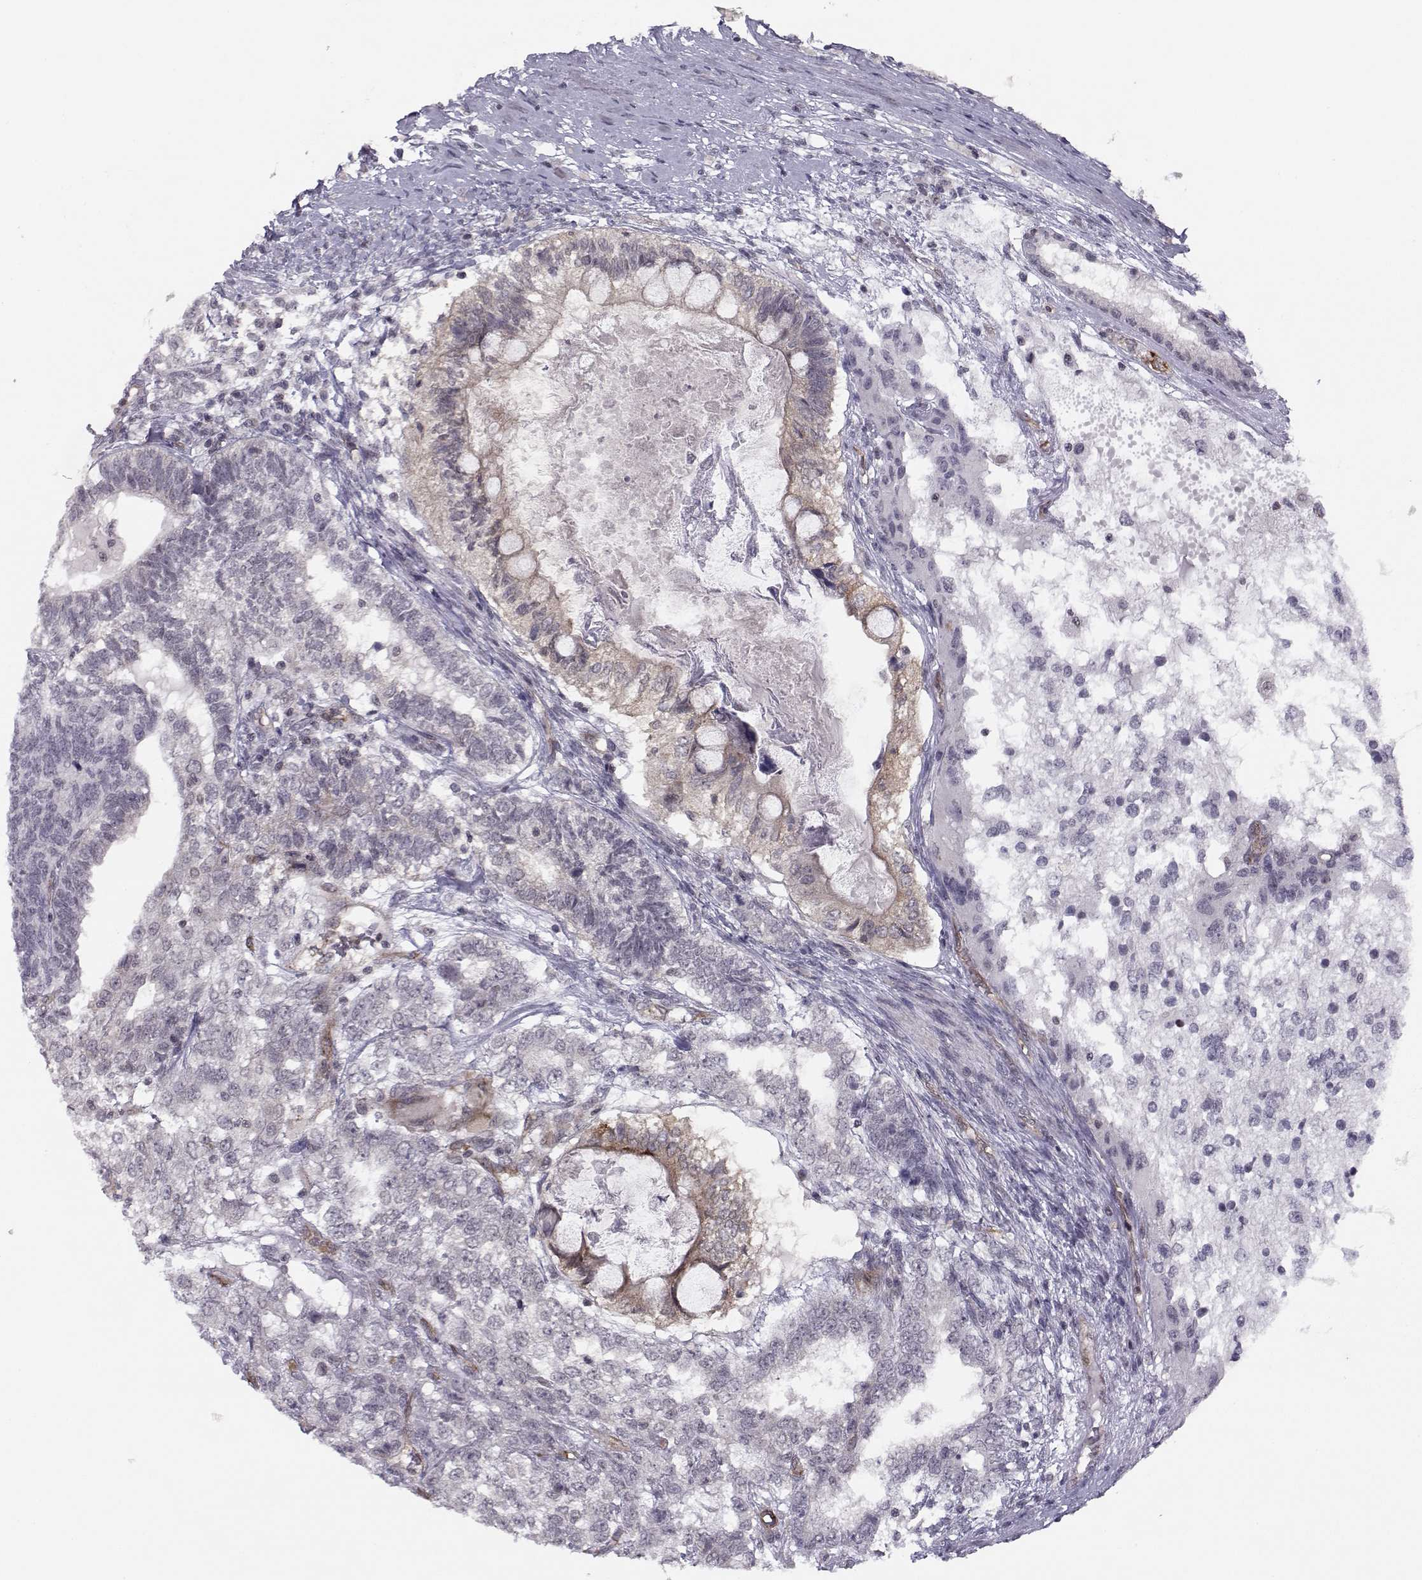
{"staining": {"intensity": "negative", "quantity": "none", "location": "none"}, "tissue": "testis cancer", "cell_type": "Tumor cells", "image_type": "cancer", "snomed": [{"axis": "morphology", "description": "Seminoma, NOS"}, {"axis": "morphology", "description": "Carcinoma, Embryonal, NOS"}, {"axis": "topography", "description": "Testis"}], "caption": "A high-resolution image shows IHC staining of testis cancer (embryonal carcinoma), which shows no significant expression in tumor cells. Brightfield microscopy of immunohistochemistry (IHC) stained with DAB (brown) and hematoxylin (blue), captured at high magnification.", "gene": "KIF13B", "patient": {"sex": "male", "age": 41}}